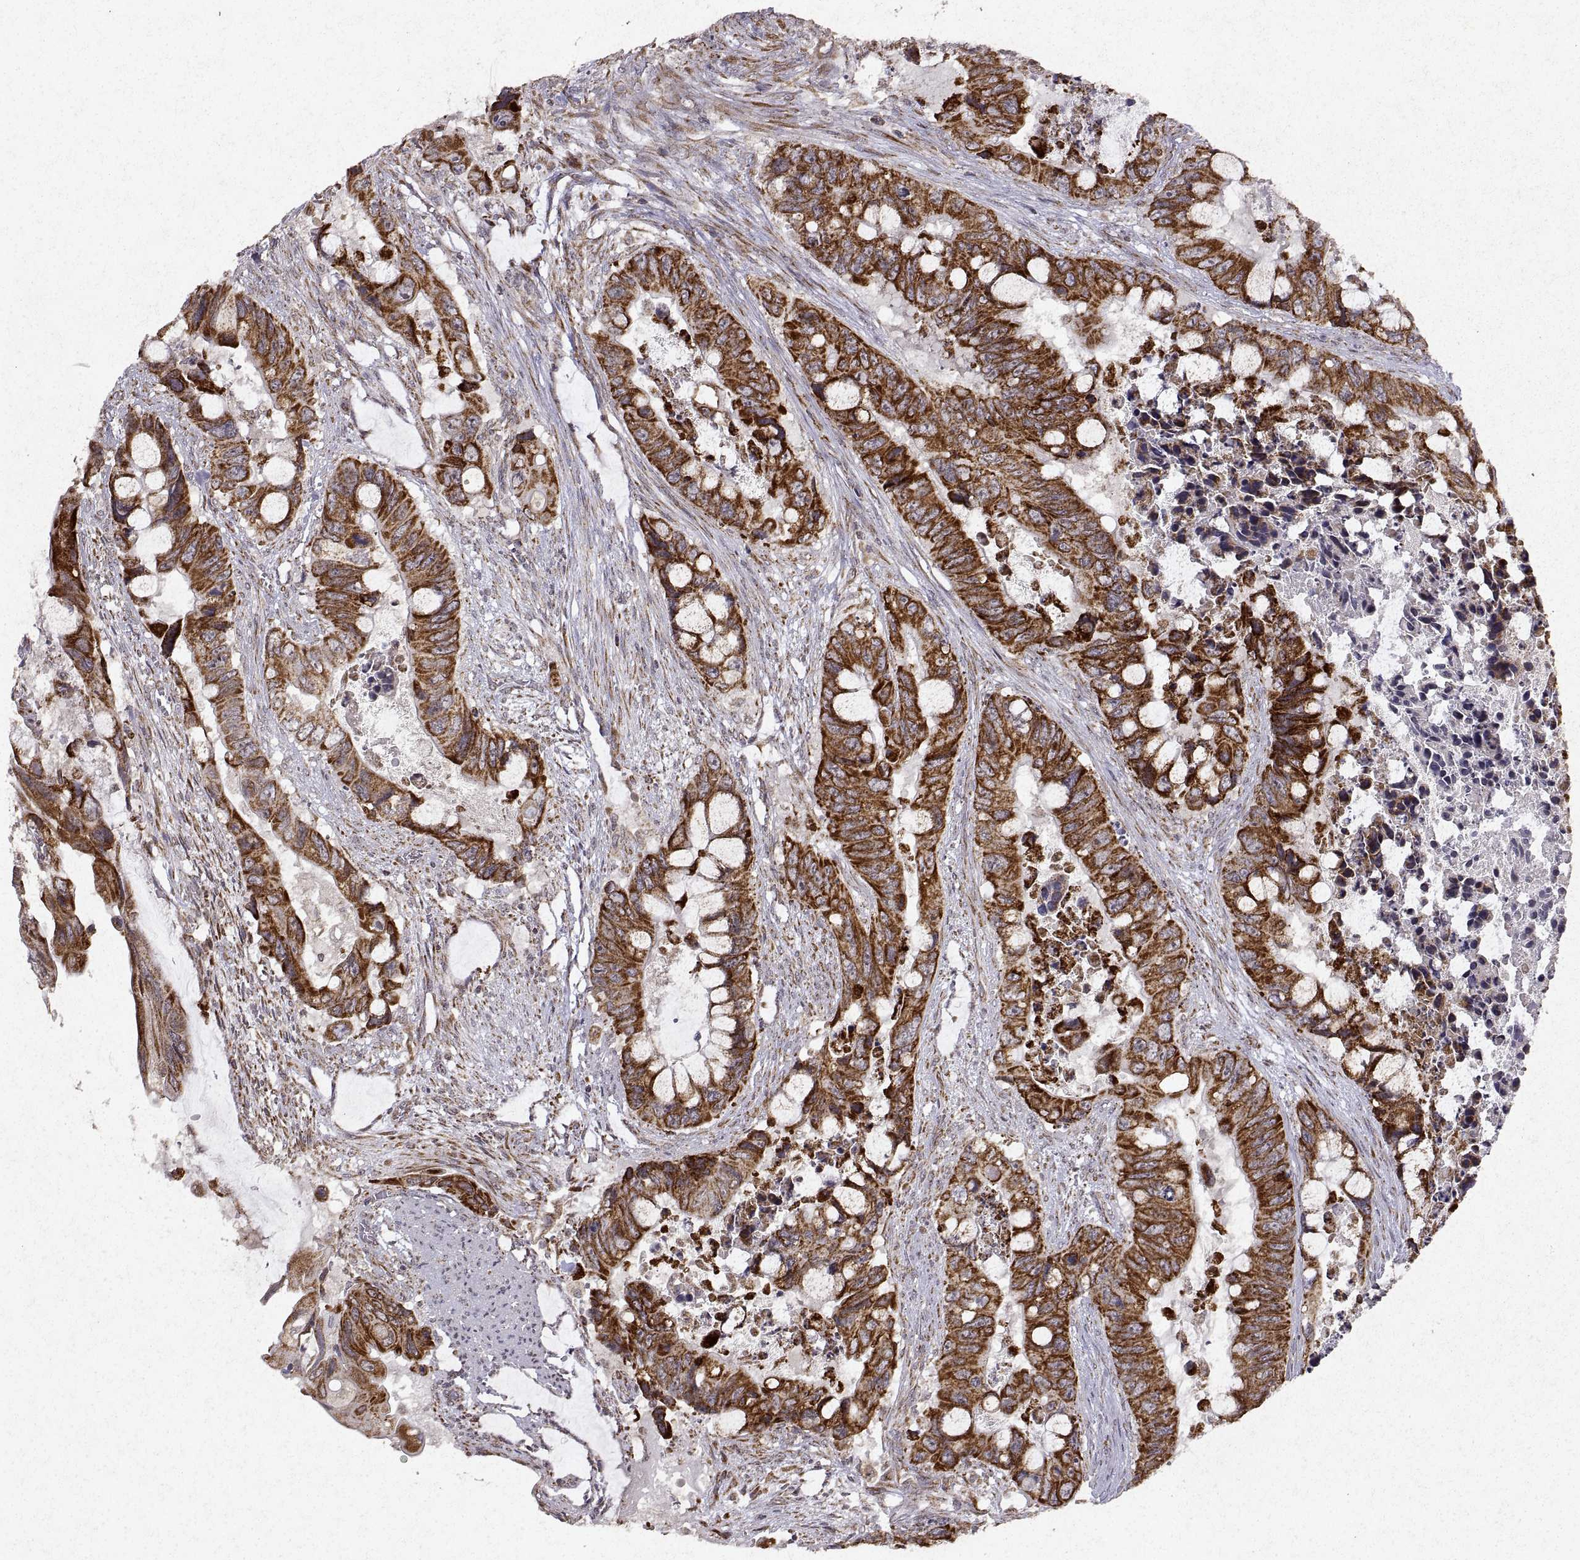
{"staining": {"intensity": "strong", "quantity": "25%-75%", "location": "cytoplasmic/membranous"}, "tissue": "colorectal cancer", "cell_type": "Tumor cells", "image_type": "cancer", "snomed": [{"axis": "morphology", "description": "Adenocarcinoma, NOS"}, {"axis": "topography", "description": "Rectum"}], "caption": "Immunohistochemical staining of adenocarcinoma (colorectal) displays strong cytoplasmic/membranous protein positivity in approximately 25%-75% of tumor cells. The protein is shown in brown color, while the nuclei are stained blue.", "gene": "MANBAL", "patient": {"sex": "male", "age": 63}}